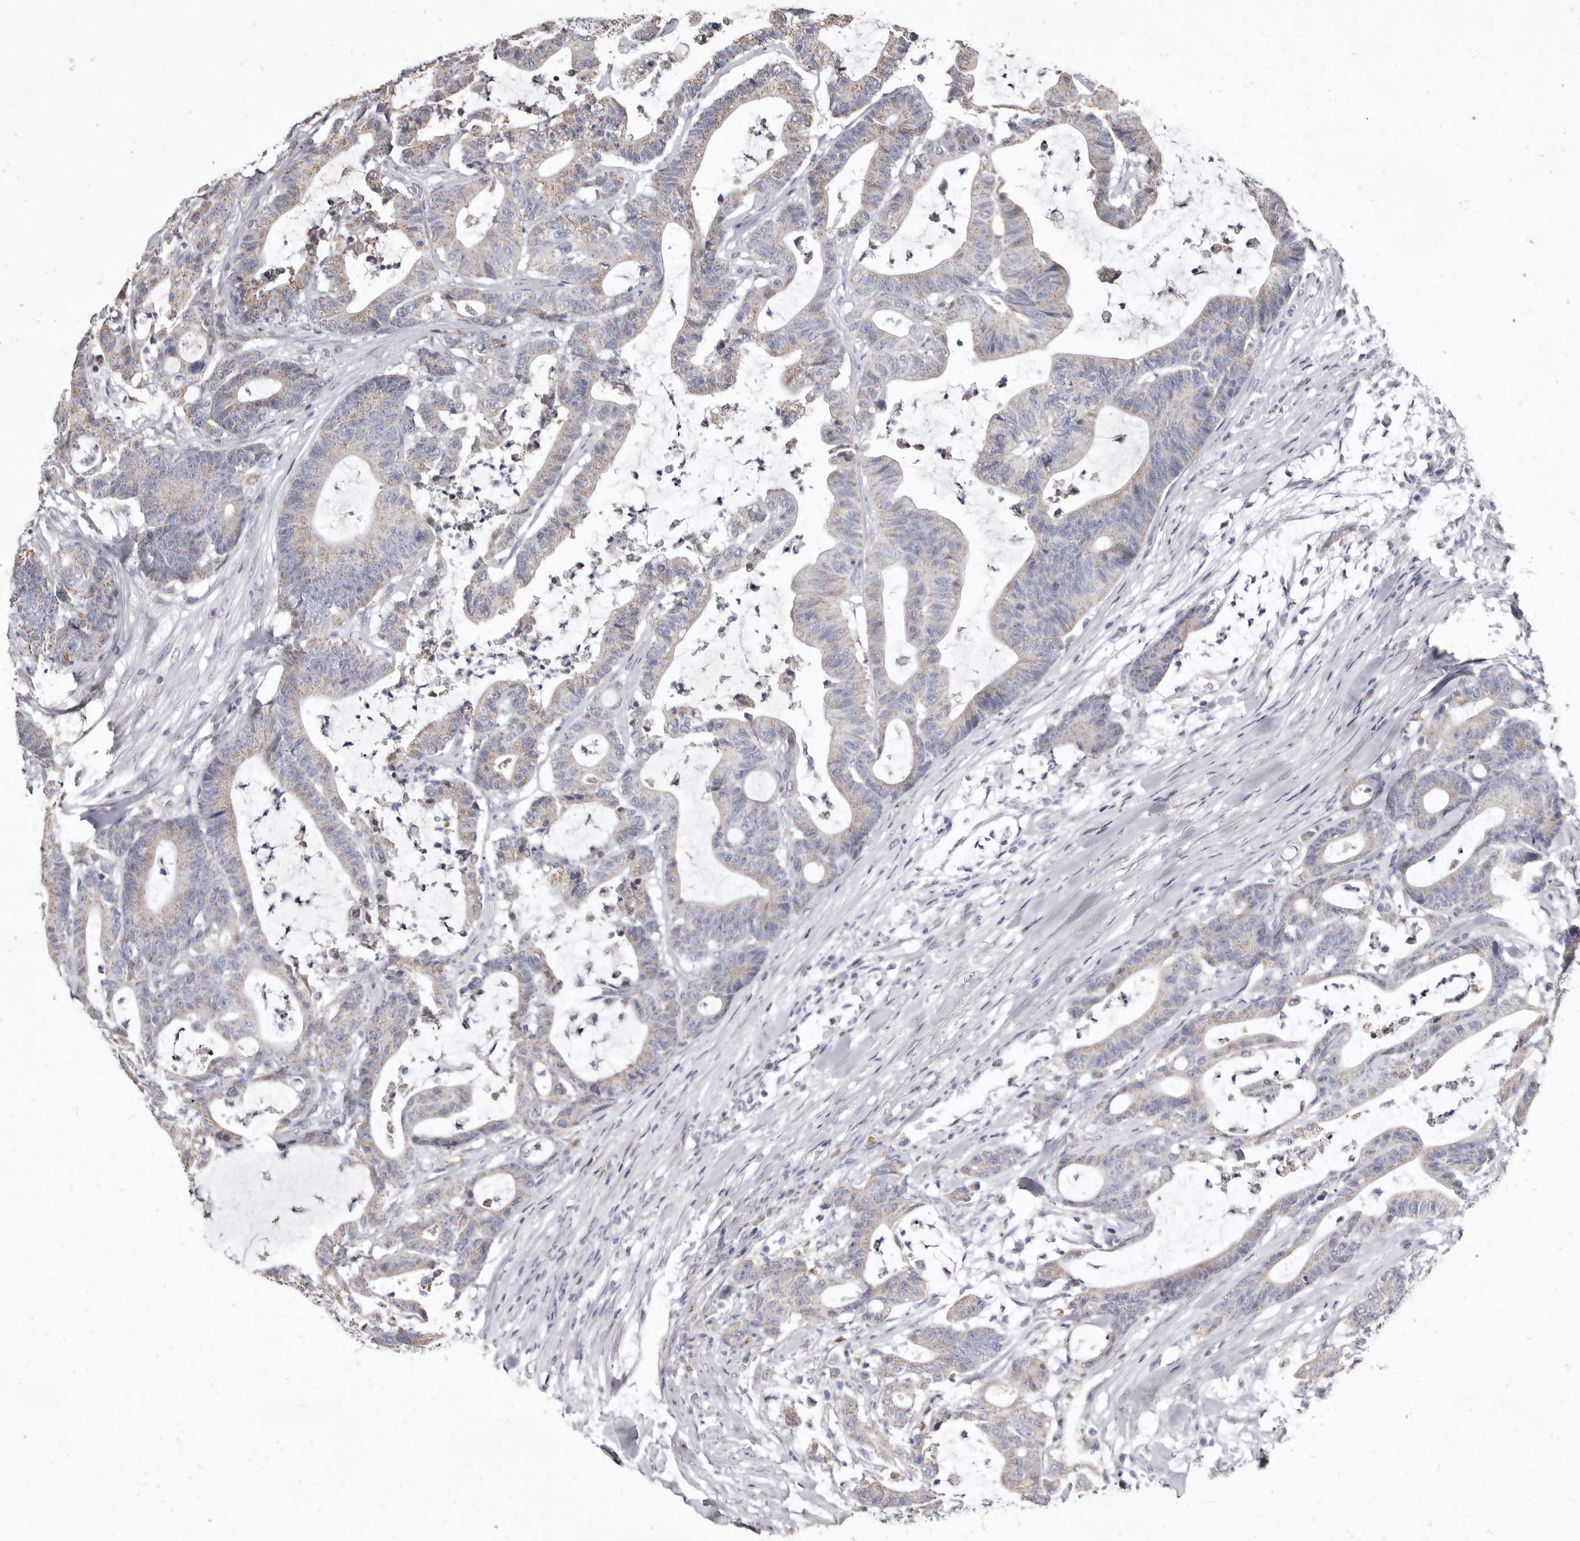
{"staining": {"intensity": "weak", "quantity": ">75%", "location": "cytoplasmic/membranous"}, "tissue": "colorectal cancer", "cell_type": "Tumor cells", "image_type": "cancer", "snomed": [{"axis": "morphology", "description": "Adenocarcinoma, NOS"}, {"axis": "topography", "description": "Colon"}], "caption": "Adenocarcinoma (colorectal) stained with IHC demonstrates weak cytoplasmic/membranous expression in approximately >75% of tumor cells. (DAB = brown stain, brightfield microscopy at high magnification).", "gene": "CYP2E1", "patient": {"sex": "female", "age": 84}}